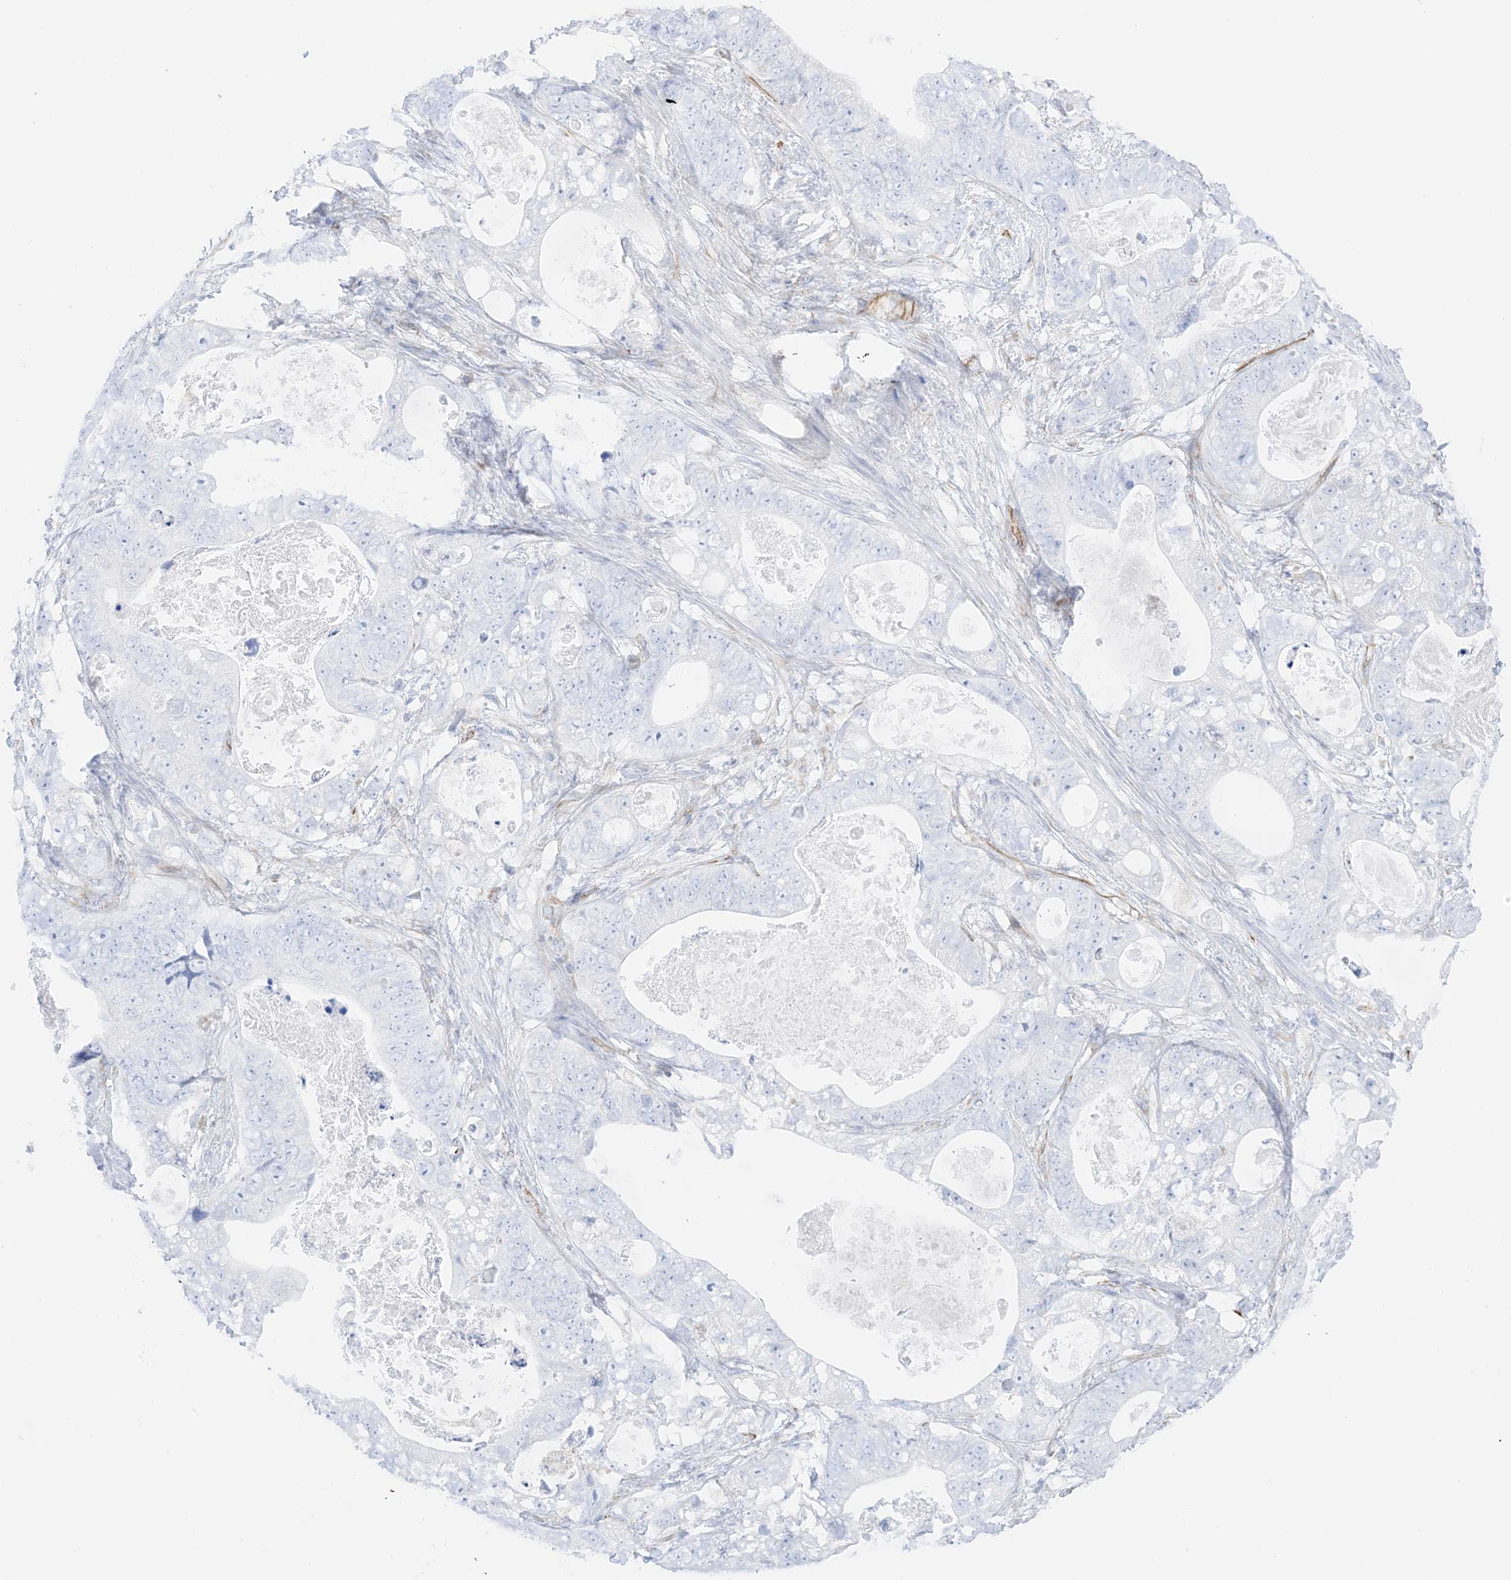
{"staining": {"intensity": "negative", "quantity": "none", "location": "none"}, "tissue": "stomach cancer", "cell_type": "Tumor cells", "image_type": "cancer", "snomed": [{"axis": "morphology", "description": "Normal tissue, NOS"}, {"axis": "morphology", "description": "Adenocarcinoma, NOS"}, {"axis": "topography", "description": "Stomach"}], "caption": "Tumor cells show no significant expression in stomach adenocarcinoma.", "gene": "PID1", "patient": {"sex": "female", "age": 89}}